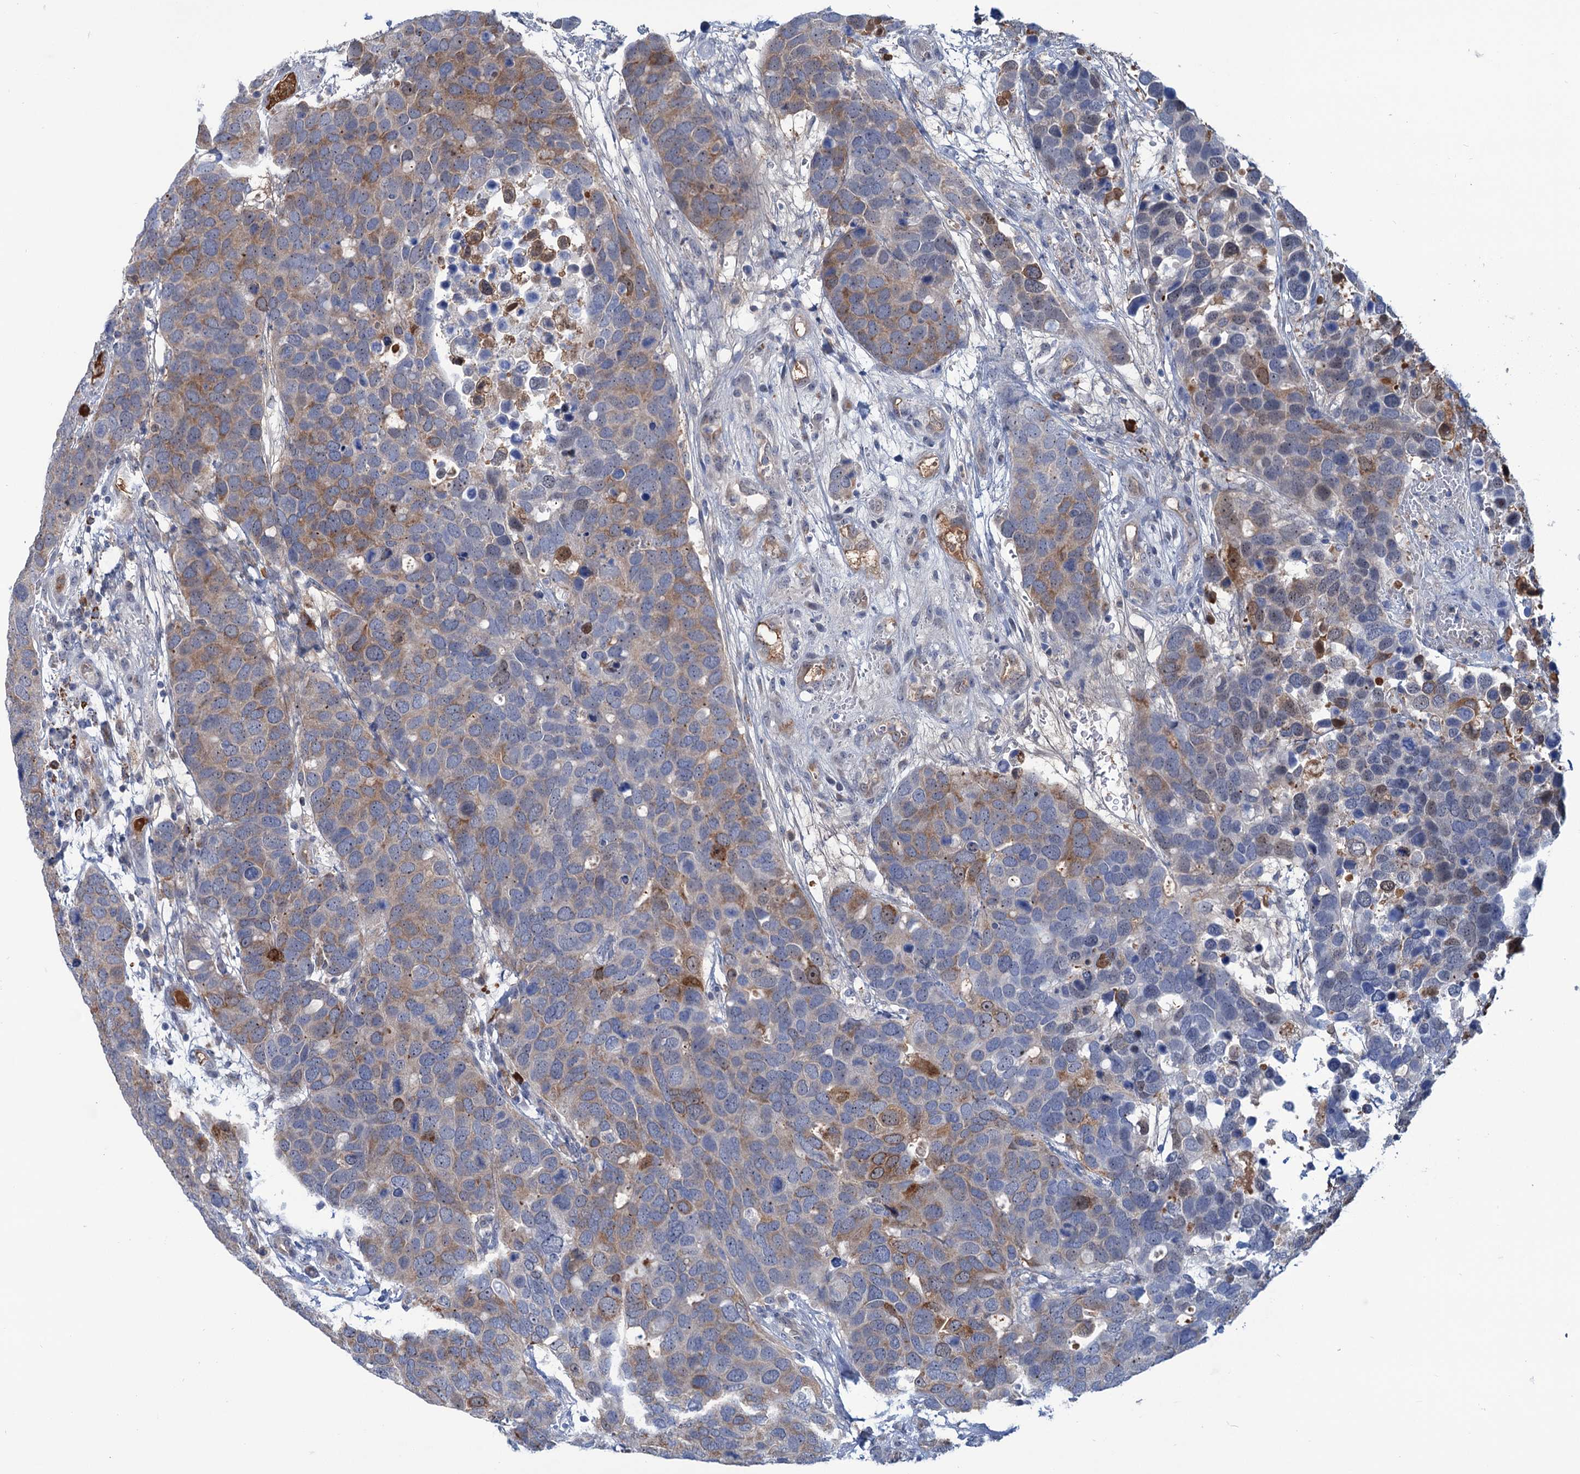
{"staining": {"intensity": "moderate", "quantity": "<25%", "location": "cytoplasmic/membranous"}, "tissue": "breast cancer", "cell_type": "Tumor cells", "image_type": "cancer", "snomed": [{"axis": "morphology", "description": "Duct carcinoma"}, {"axis": "topography", "description": "Breast"}], "caption": "This micrograph shows infiltrating ductal carcinoma (breast) stained with immunohistochemistry (IHC) to label a protein in brown. The cytoplasmic/membranous of tumor cells show moderate positivity for the protein. Nuclei are counter-stained blue.", "gene": "LPIN1", "patient": {"sex": "female", "age": 83}}